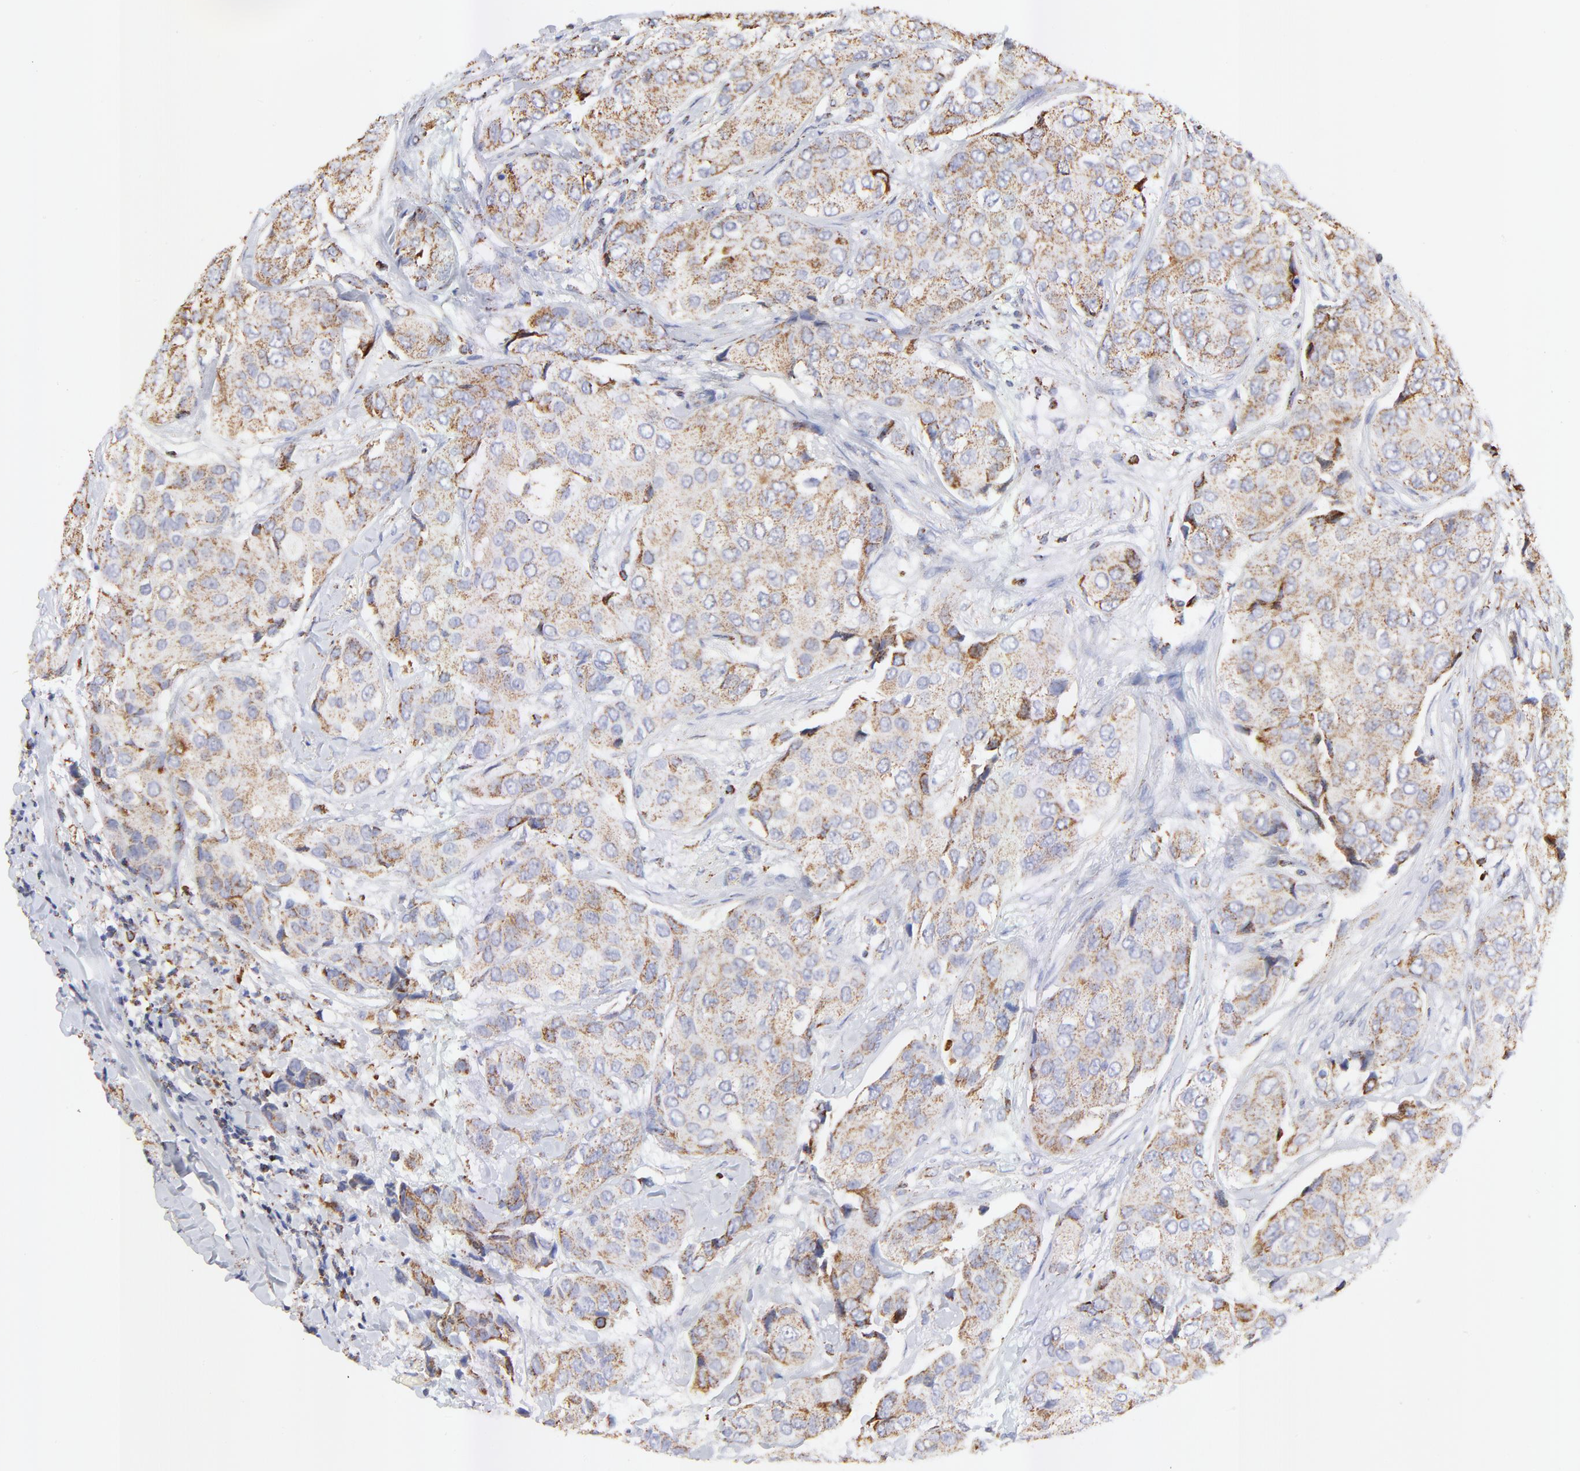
{"staining": {"intensity": "moderate", "quantity": ">75%", "location": "cytoplasmic/membranous"}, "tissue": "breast cancer", "cell_type": "Tumor cells", "image_type": "cancer", "snomed": [{"axis": "morphology", "description": "Duct carcinoma"}, {"axis": "topography", "description": "Breast"}], "caption": "IHC histopathology image of human breast intraductal carcinoma stained for a protein (brown), which exhibits medium levels of moderate cytoplasmic/membranous positivity in approximately >75% of tumor cells.", "gene": "COX4I1", "patient": {"sex": "female", "age": 68}}